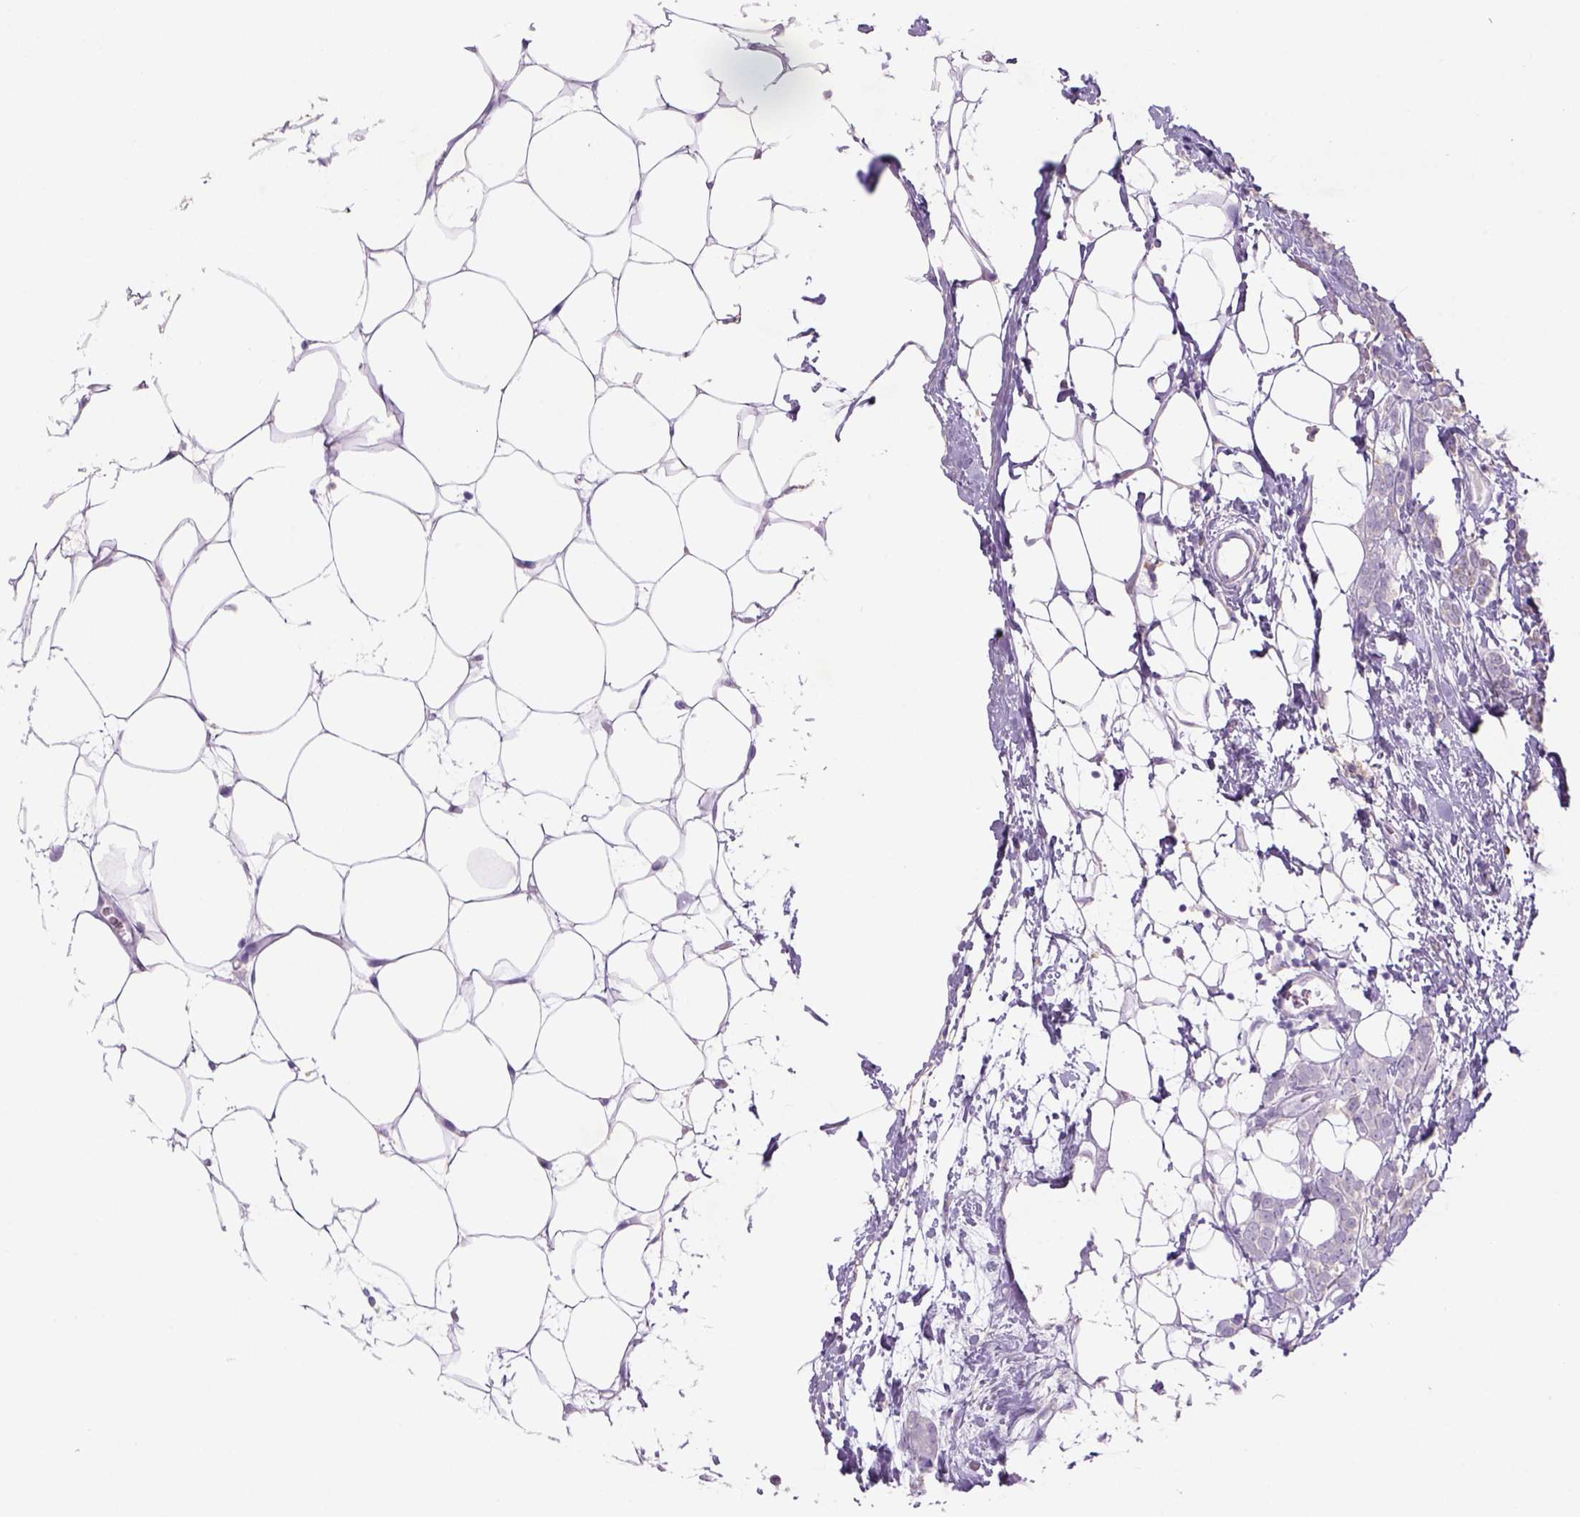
{"staining": {"intensity": "negative", "quantity": "none", "location": "none"}, "tissue": "breast cancer", "cell_type": "Tumor cells", "image_type": "cancer", "snomed": [{"axis": "morphology", "description": "Lobular carcinoma"}, {"axis": "topography", "description": "Breast"}], "caption": "Immunohistochemistry photomicrograph of human breast cancer stained for a protein (brown), which exhibits no expression in tumor cells.", "gene": "NAALAD2", "patient": {"sex": "female", "age": 49}}